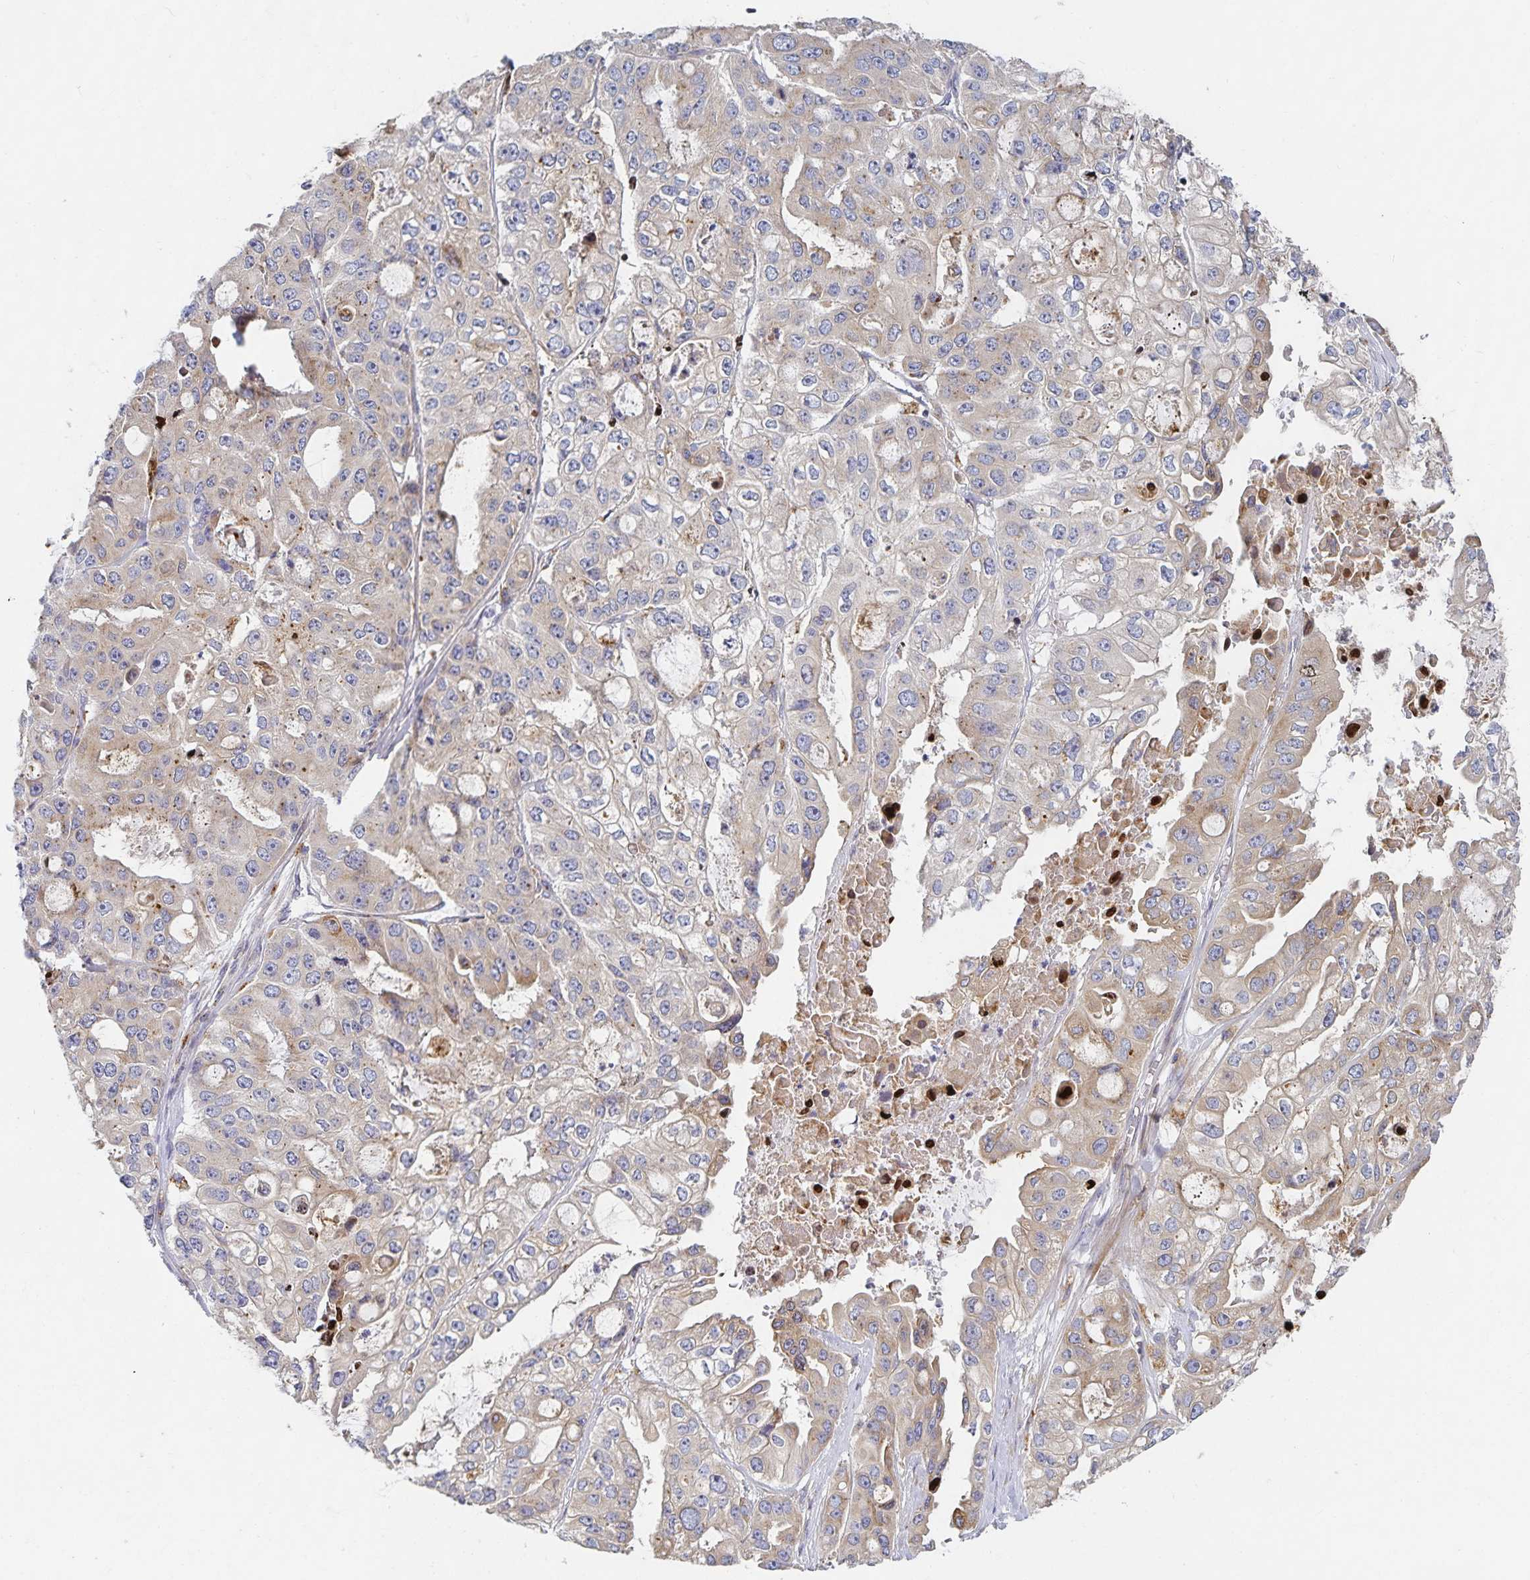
{"staining": {"intensity": "weak", "quantity": "<25%", "location": "cytoplasmic/membranous"}, "tissue": "ovarian cancer", "cell_type": "Tumor cells", "image_type": "cancer", "snomed": [{"axis": "morphology", "description": "Cystadenocarcinoma, serous, NOS"}, {"axis": "topography", "description": "Ovary"}], "caption": "Image shows no protein staining in tumor cells of ovarian serous cystadenocarcinoma tissue.", "gene": "NOMO1", "patient": {"sex": "female", "age": 56}}